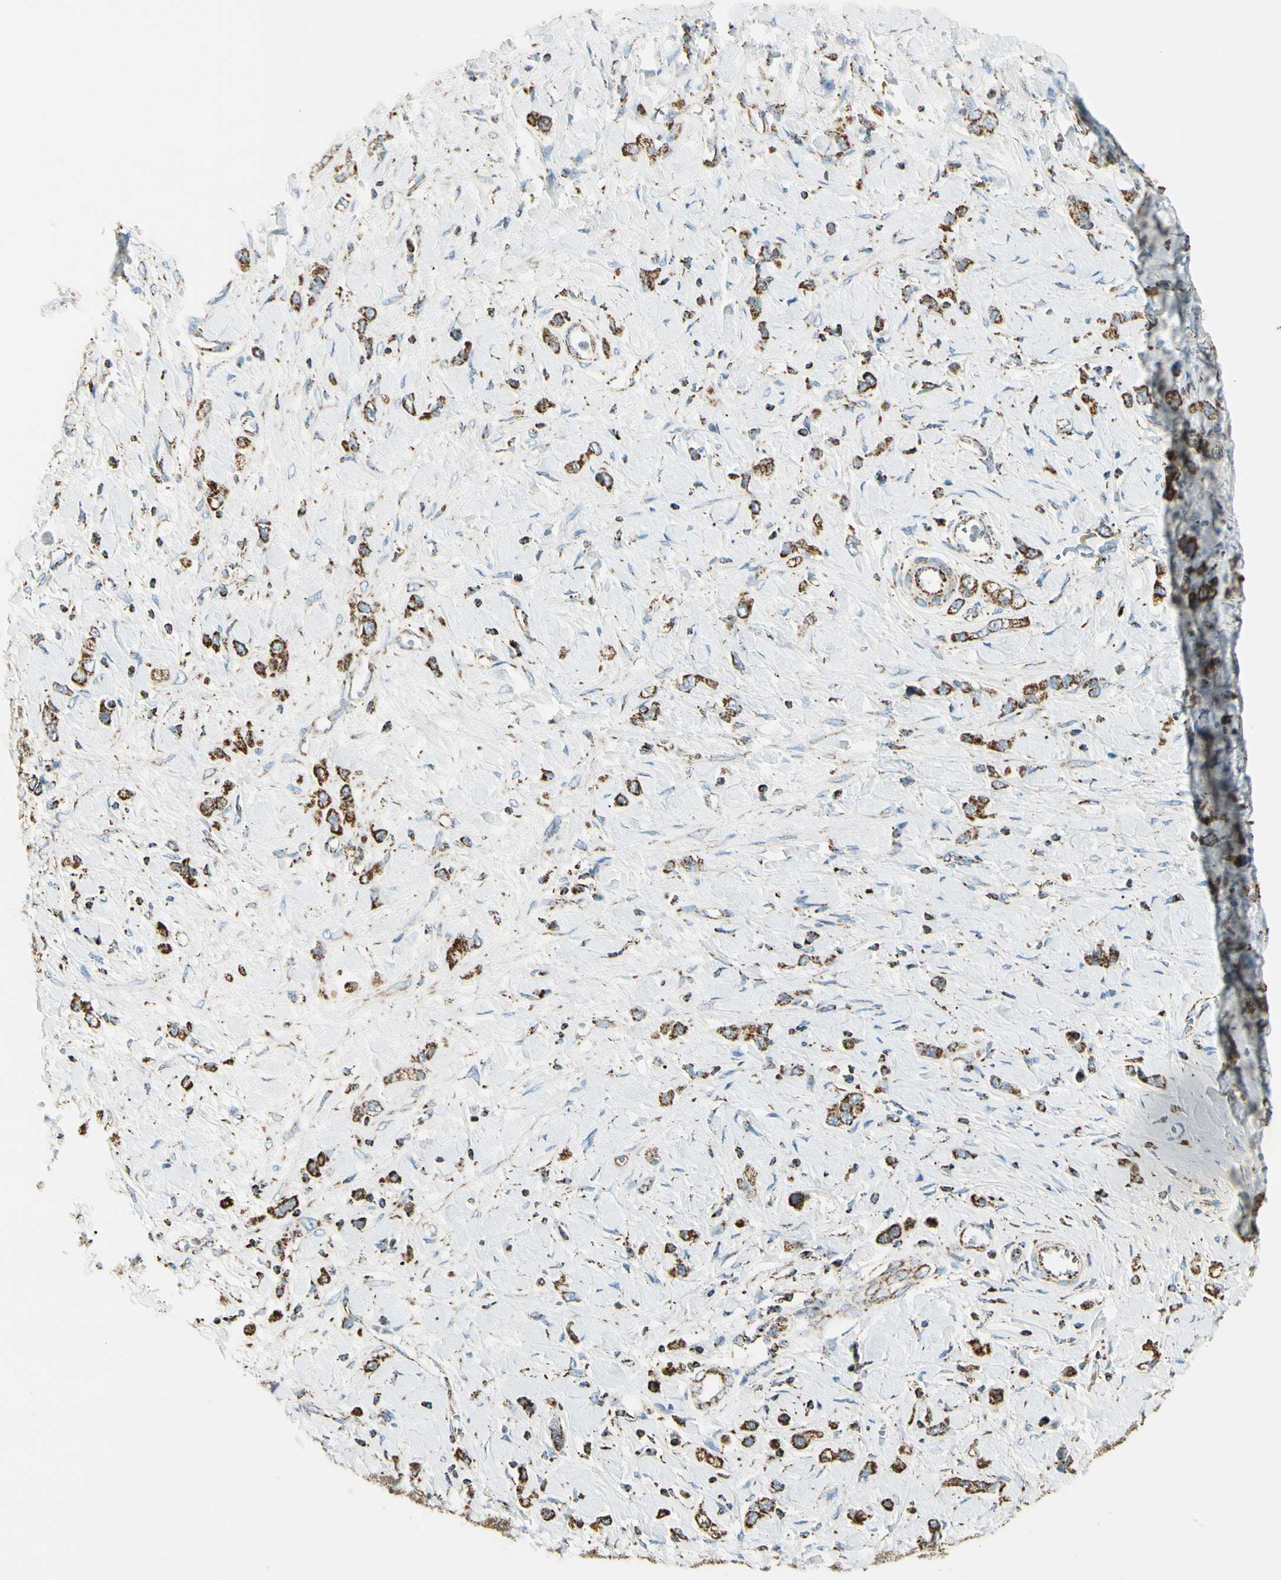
{"staining": {"intensity": "strong", "quantity": ">75%", "location": "cytoplasmic/membranous"}, "tissue": "stomach cancer", "cell_type": "Tumor cells", "image_type": "cancer", "snomed": [{"axis": "morphology", "description": "Normal tissue, NOS"}, {"axis": "morphology", "description": "Adenocarcinoma, NOS"}, {"axis": "topography", "description": "Stomach, upper"}, {"axis": "topography", "description": "Stomach"}], "caption": "A histopathology image of stomach cancer stained for a protein exhibits strong cytoplasmic/membranous brown staining in tumor cells. (brown staining indicates protein expression, while blue staining denotes nuclei).", "gene": "ME2", "patient": {"sex": "female", "age": 65}}